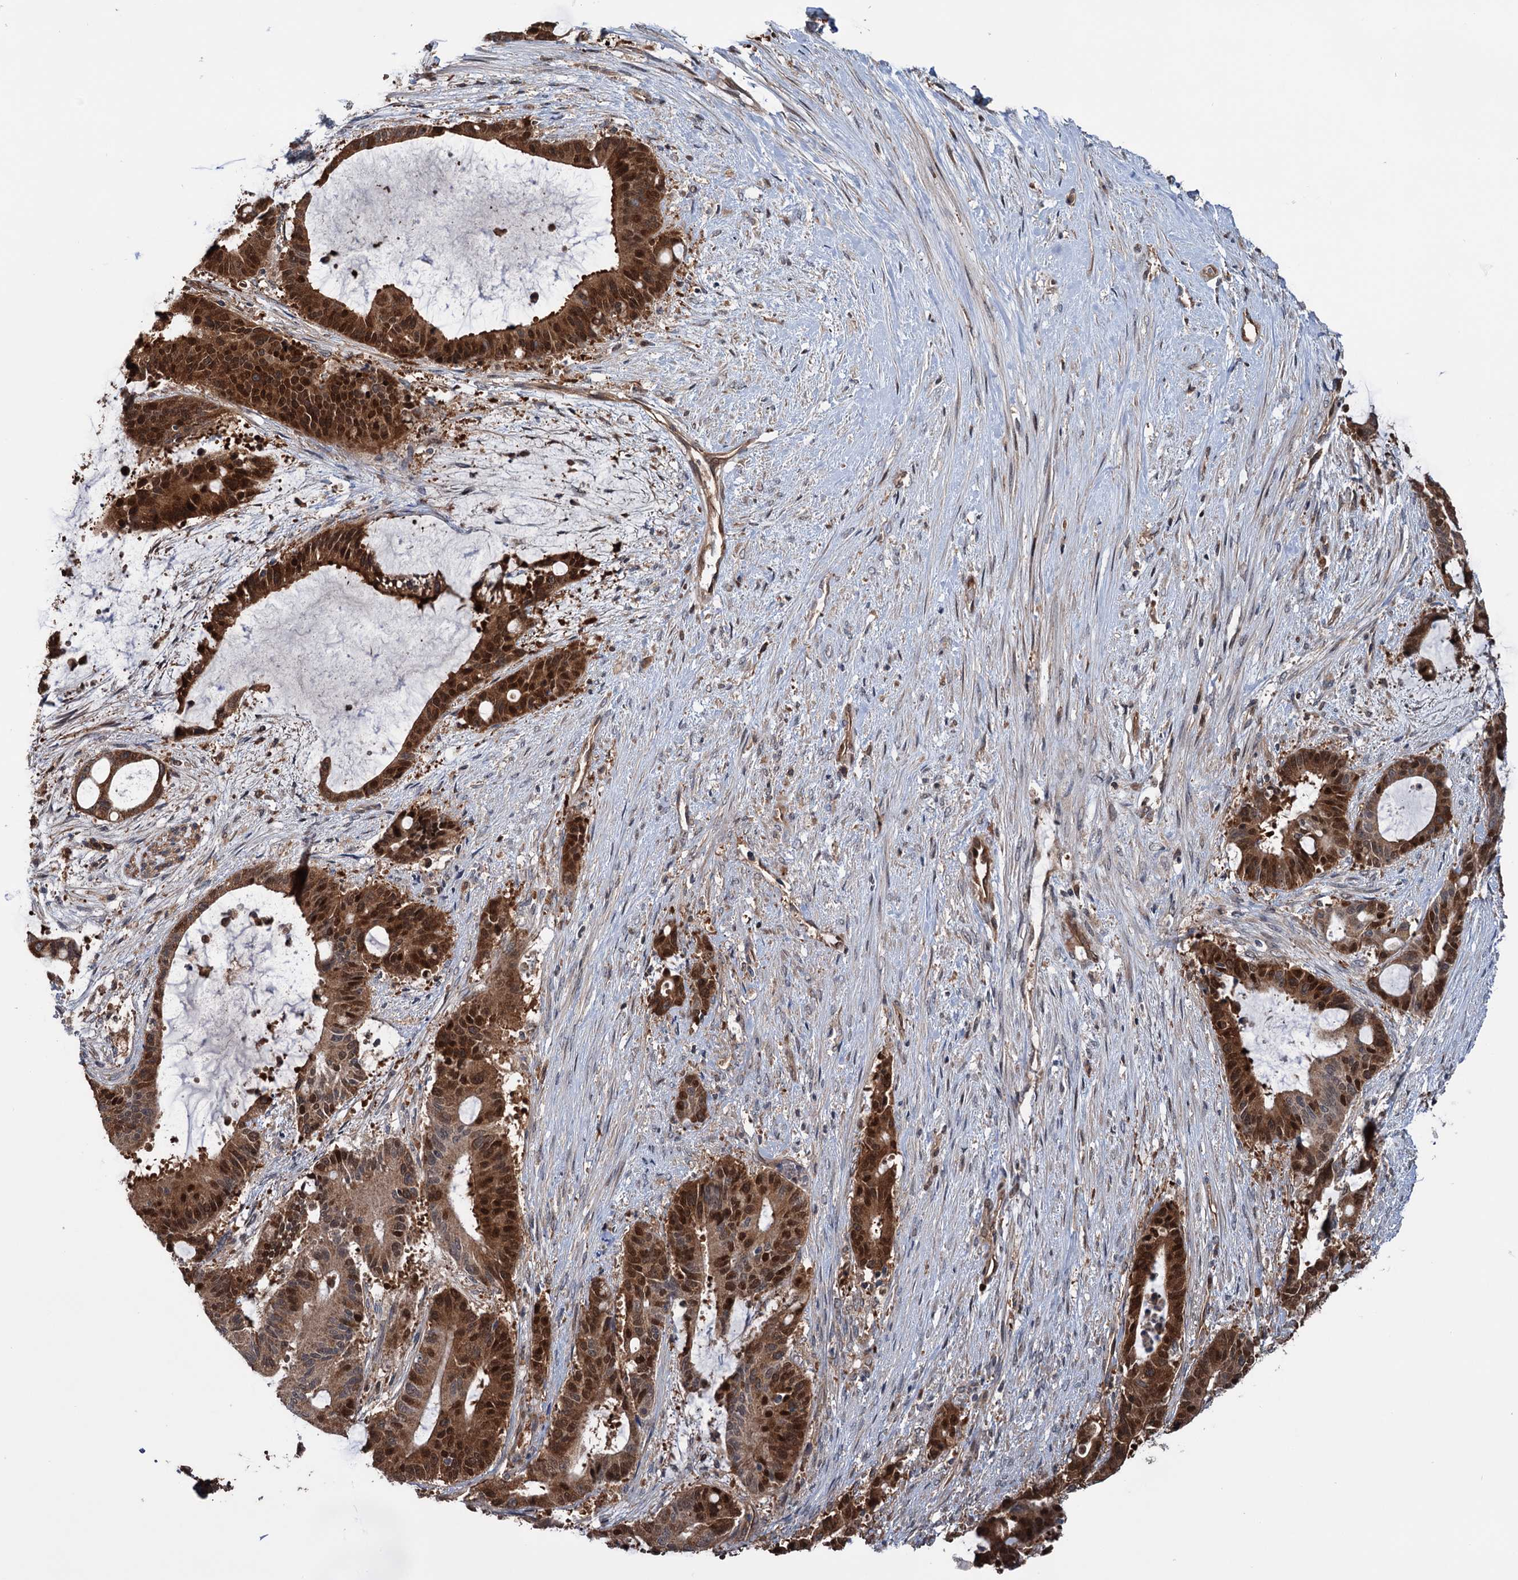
{"staining": {"intensity": "strong", "quantity": ">75%", "location": "cytoplasmic/membranous,nuclear"}, "tissue": "liver cancer", "cell_type": "Tumor cells", "image_type": "cancer", "snomed": [{"axis": "morphology", "description": "Normal tissue, NOS"}, {"axis": "morphology", "description": "Cholangiocarcinoma"}, {"axis": "topography", "description": "Liver"}, {"axis": "topography", "description": "Peripheral nerve tissue"}], "caption": "Immunohistochemical staining of human liver cancer displays high levels of strong cytoplasmic/membranous and nuclear protein expression in approximately >75% of tumor cells. (DAB (3,3'-diaminobenzidine) IHC with brightfield microscopy, high magnification).", "gene": "NCAPD2", "patient": {"sex": "female", "age": 73}}